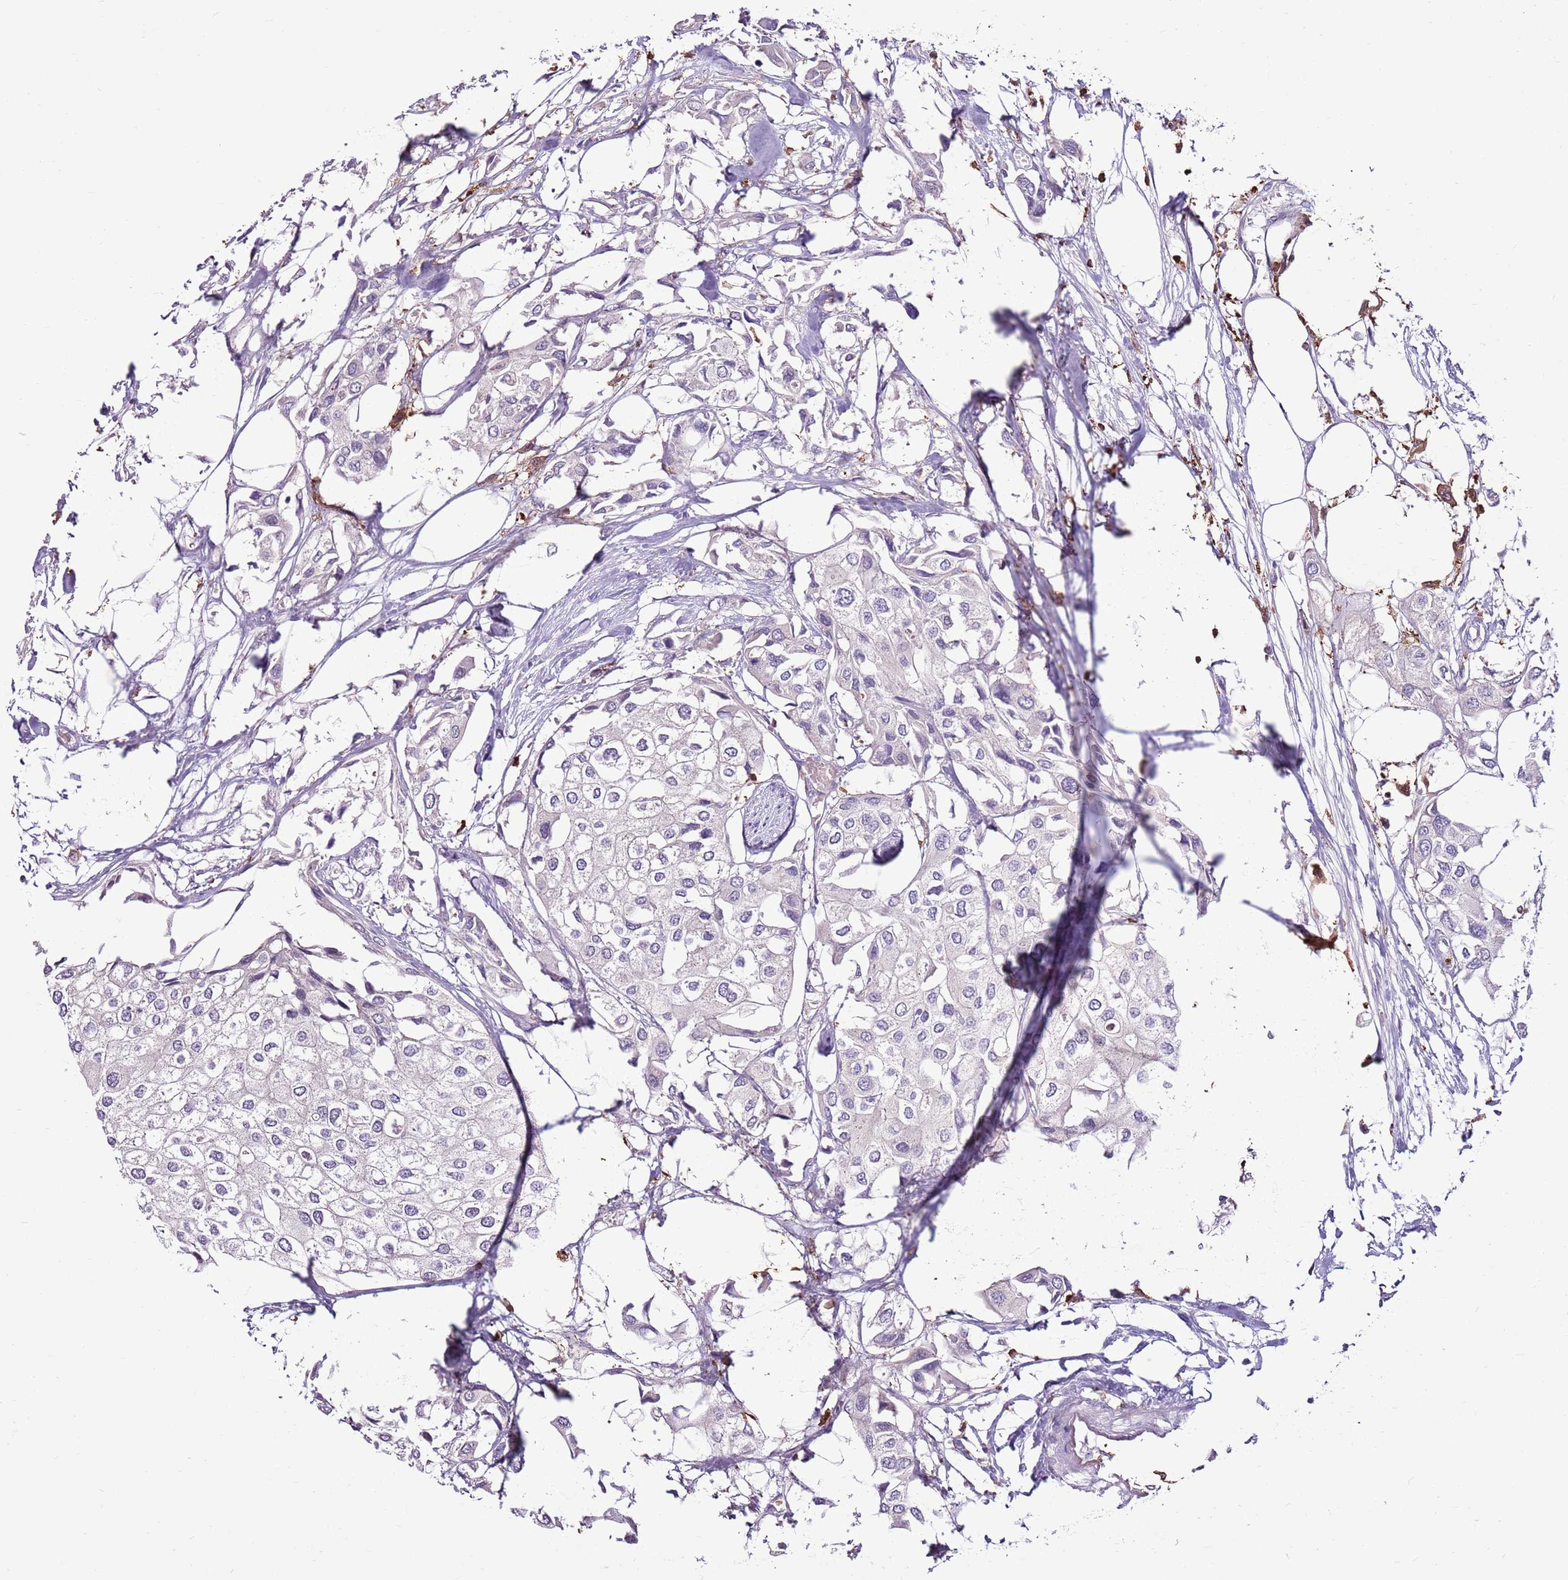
{"staining": {"intensity": "negative", "quantity": "none", "location": "none"}, "tissue": "urothelial cancer", "cell_type": "Tumor cells", "image_type": "cancer", "snomed": [{"axis": "morphology", "description": "Urothelial carcinoma, High grade"}, {"axis": "topography", "description": "Urinary bladder"}], "caption": "High power microscopy photomicrograph of an immunohistochemistry histopathology image of high-grade urothelial carcinoma, revealing no significant expression in tumor cells. Brightfield microscopy of immunohistochemistry stained with DAB (3,3'-diaminobenzidine) (brown) and hematoxylin (blue), captured at high magnification.", "gene": "ZSWIM1", "patient": {"sex": "male", "age": 64}}